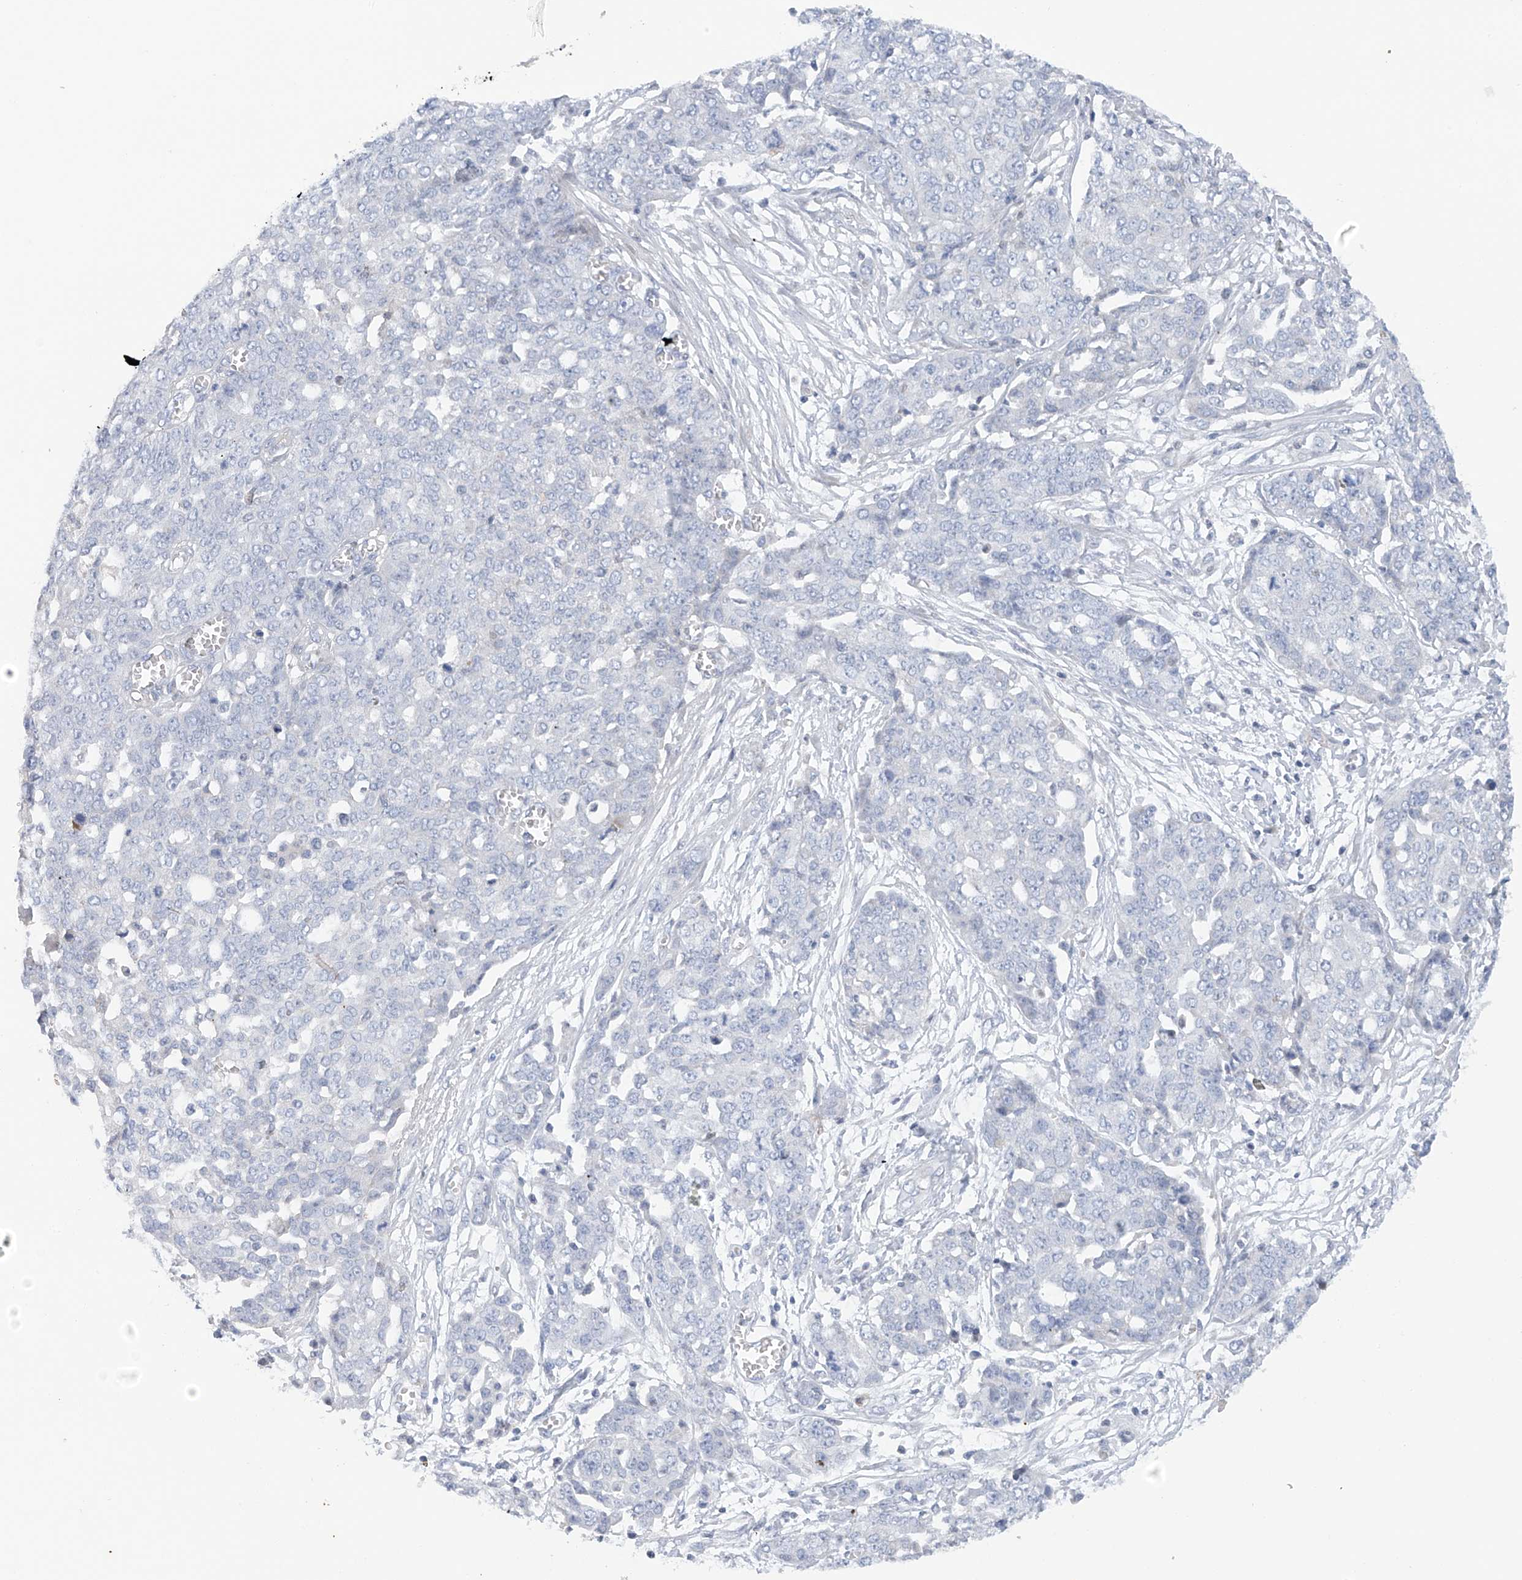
{"staining": {"intensity": "negative", "quantity": "none", "location": "none"}, "tissue": "ovarian cancer", "cell_type": "Tumor cells", "image_type": "cancer", "snomed": [{"axis": "morphology", "description": "Cystadenocarcinoma, serous, NOS"}, {"axis": "topography", "description": "Soft tissue"}, {"axis": "topography", "description": "Ovary"}], "caption": "Immunohistochemistry (IHC) histopathology image of ovarian cancer (serous cystadenocarcinoma) stained for a protein (brown), which exhibits no positivity in tumor cells. (DAB (3,3'-diaminobenzidine) IHC, high magnification).", "gene": "SLCO4A1", "patient": {"sex": "female", "age": 57}}